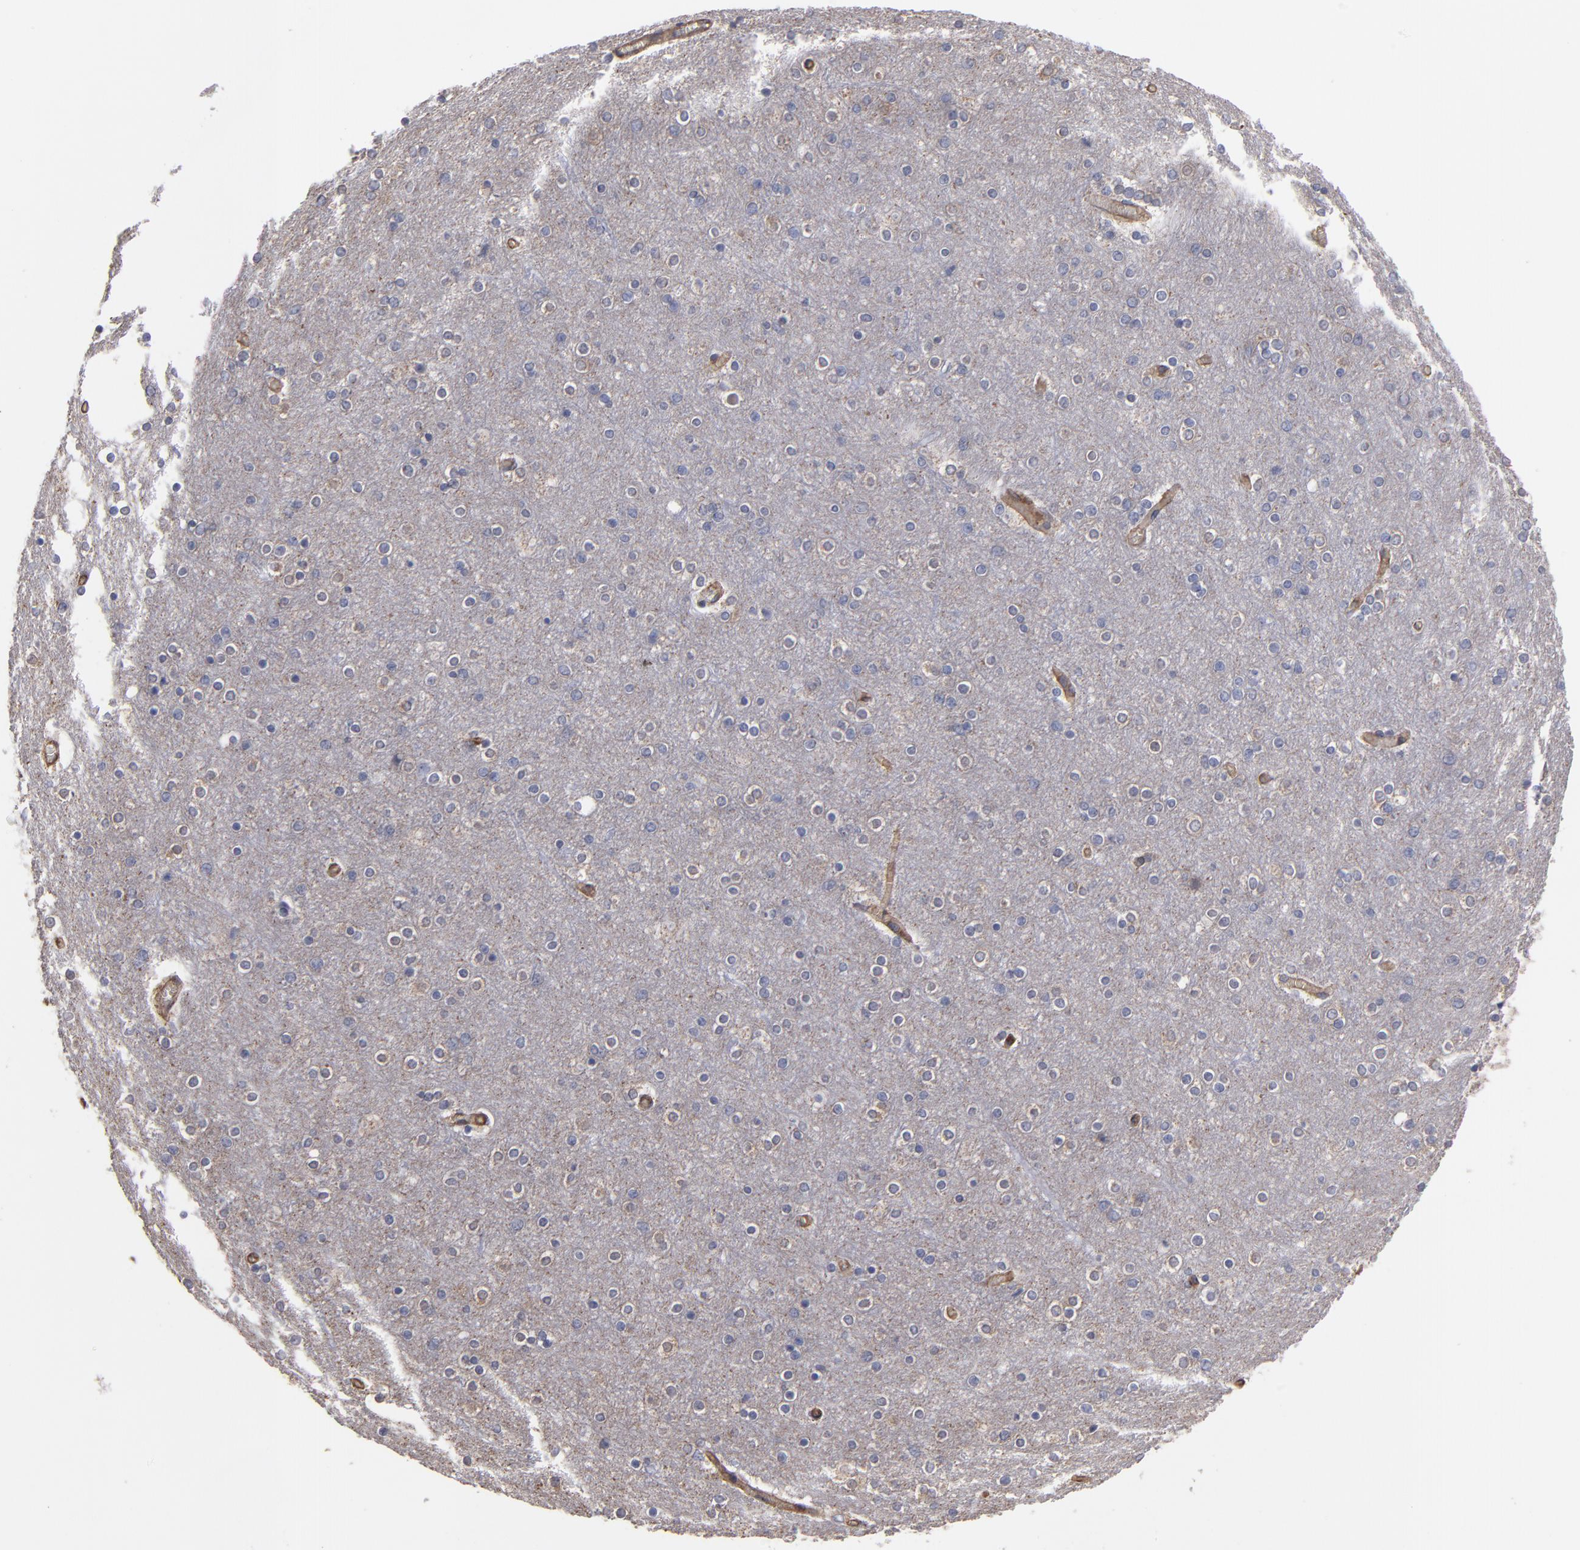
{"staining": {"intensity": "moderate", "quantity": ">75%", "location": "cytoplasmic/membranous"}, "tissue": "cerebral cortex", "cell_type": "Endothelial cells", "image_type": "normal", "snomed": [{"axis": "morphology", "description": "Normal tissue, NOS"}, {"axis": "topography", "description": "Cerebral cortex"}], "caption": "Brown immunohistochemical staining in unremarkable cerebral cortex shows moderate cytoplasmic/membranous staining in approximately >75% of endothelial cells. (Brightfield microscopy of DAB IHC at high magnification).", "gene": "ESYT2", "patient": {"sex": "female", "age": 54}}